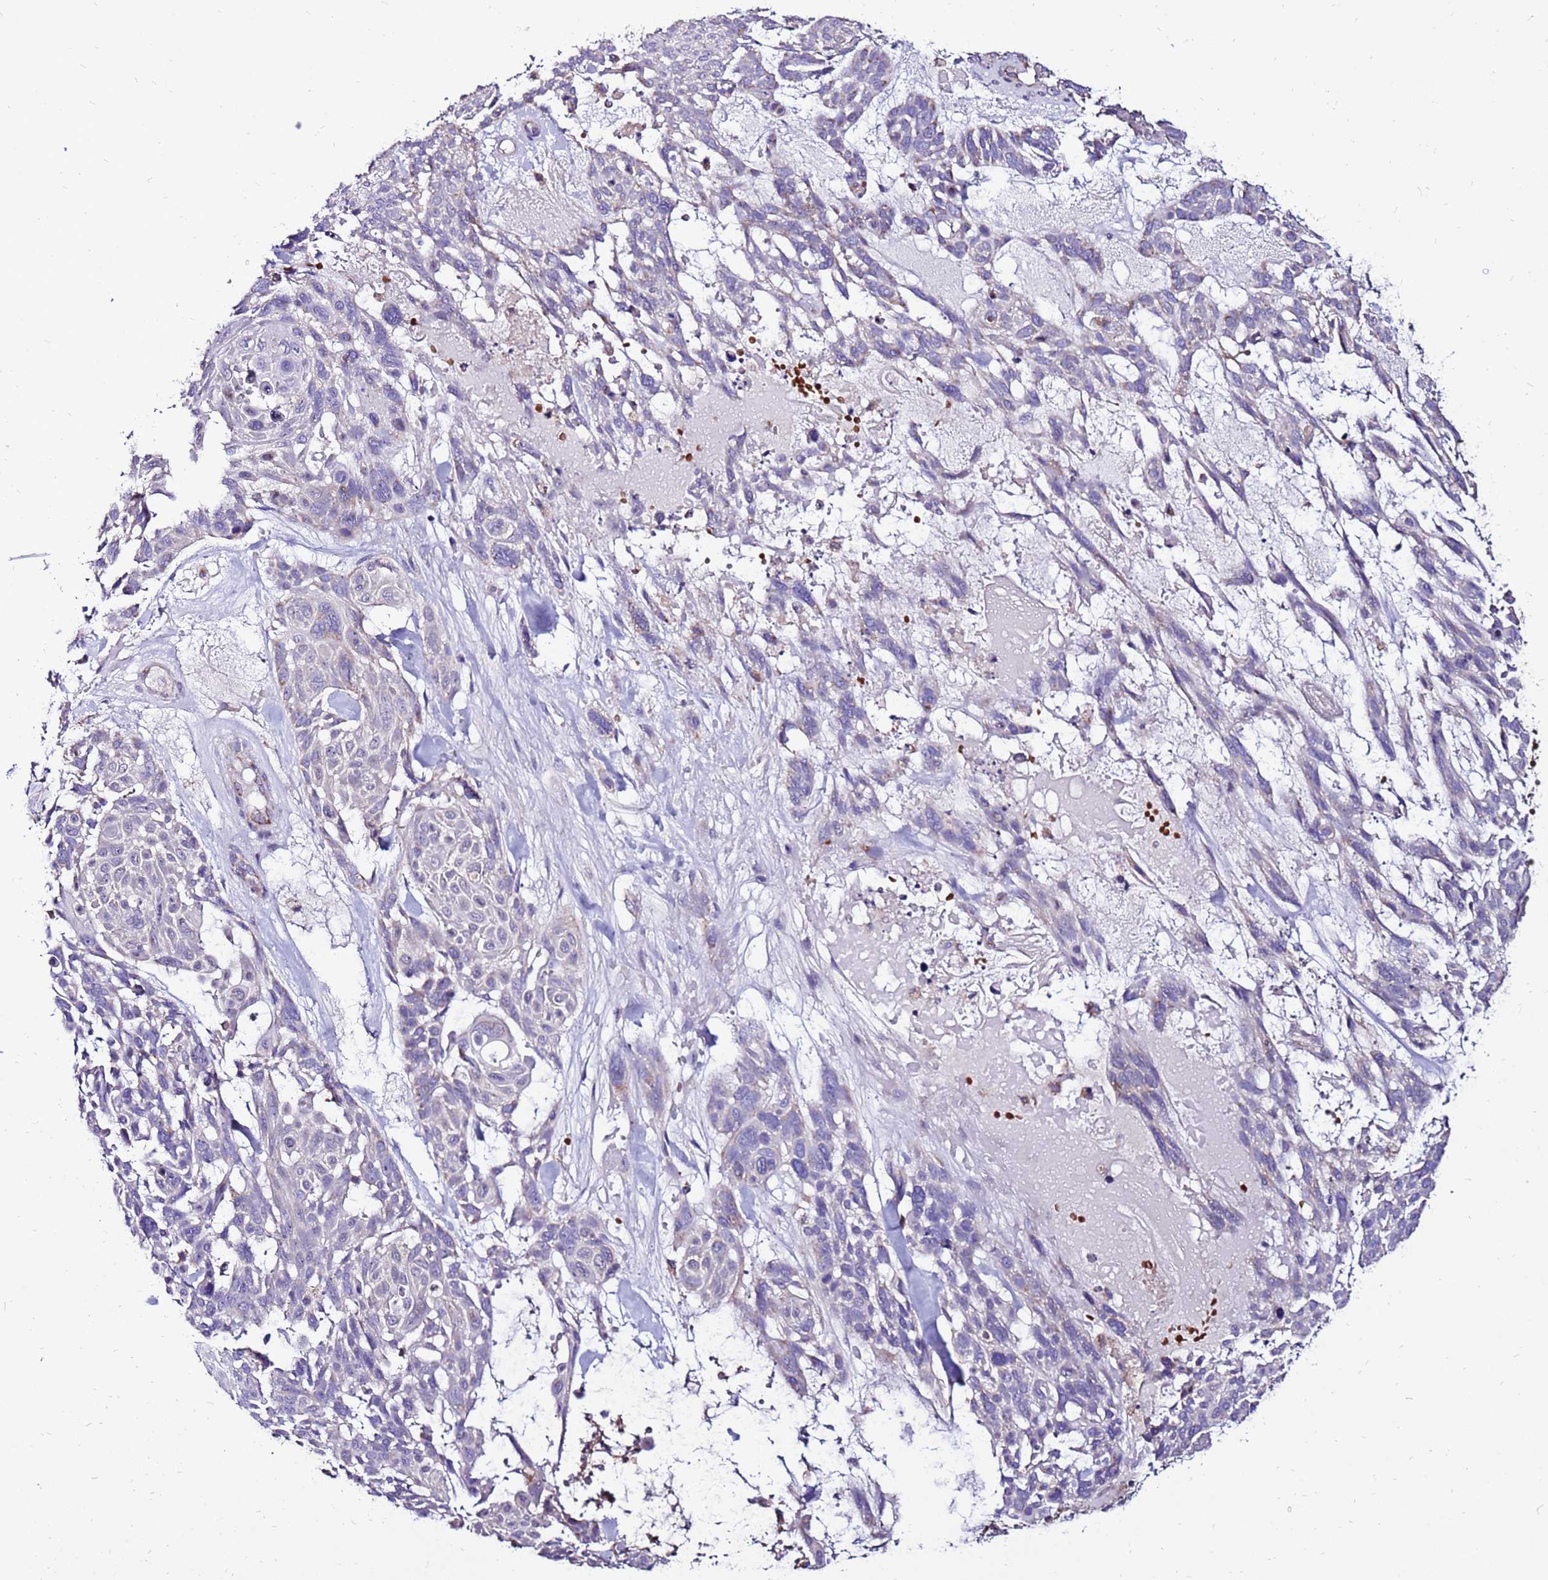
{"staining": {"intensity": "negative", "quantity": "none", "location": "none"}, "tissue": "skin cancer", "cell_type": "Tumor cells", "image_type": "cancer", "snomed": [{"axis": "morphology", "description": "Basal cell carcinoma"}, {"axis": "topography", "description": "Skin"}], "caption": "The histopathology image reveals no significant positivity in tumor cells of skin cancer (basal cell carcinoma).", "gene": "SPSB3", "patient": {"sex": "male", "age": 88}}